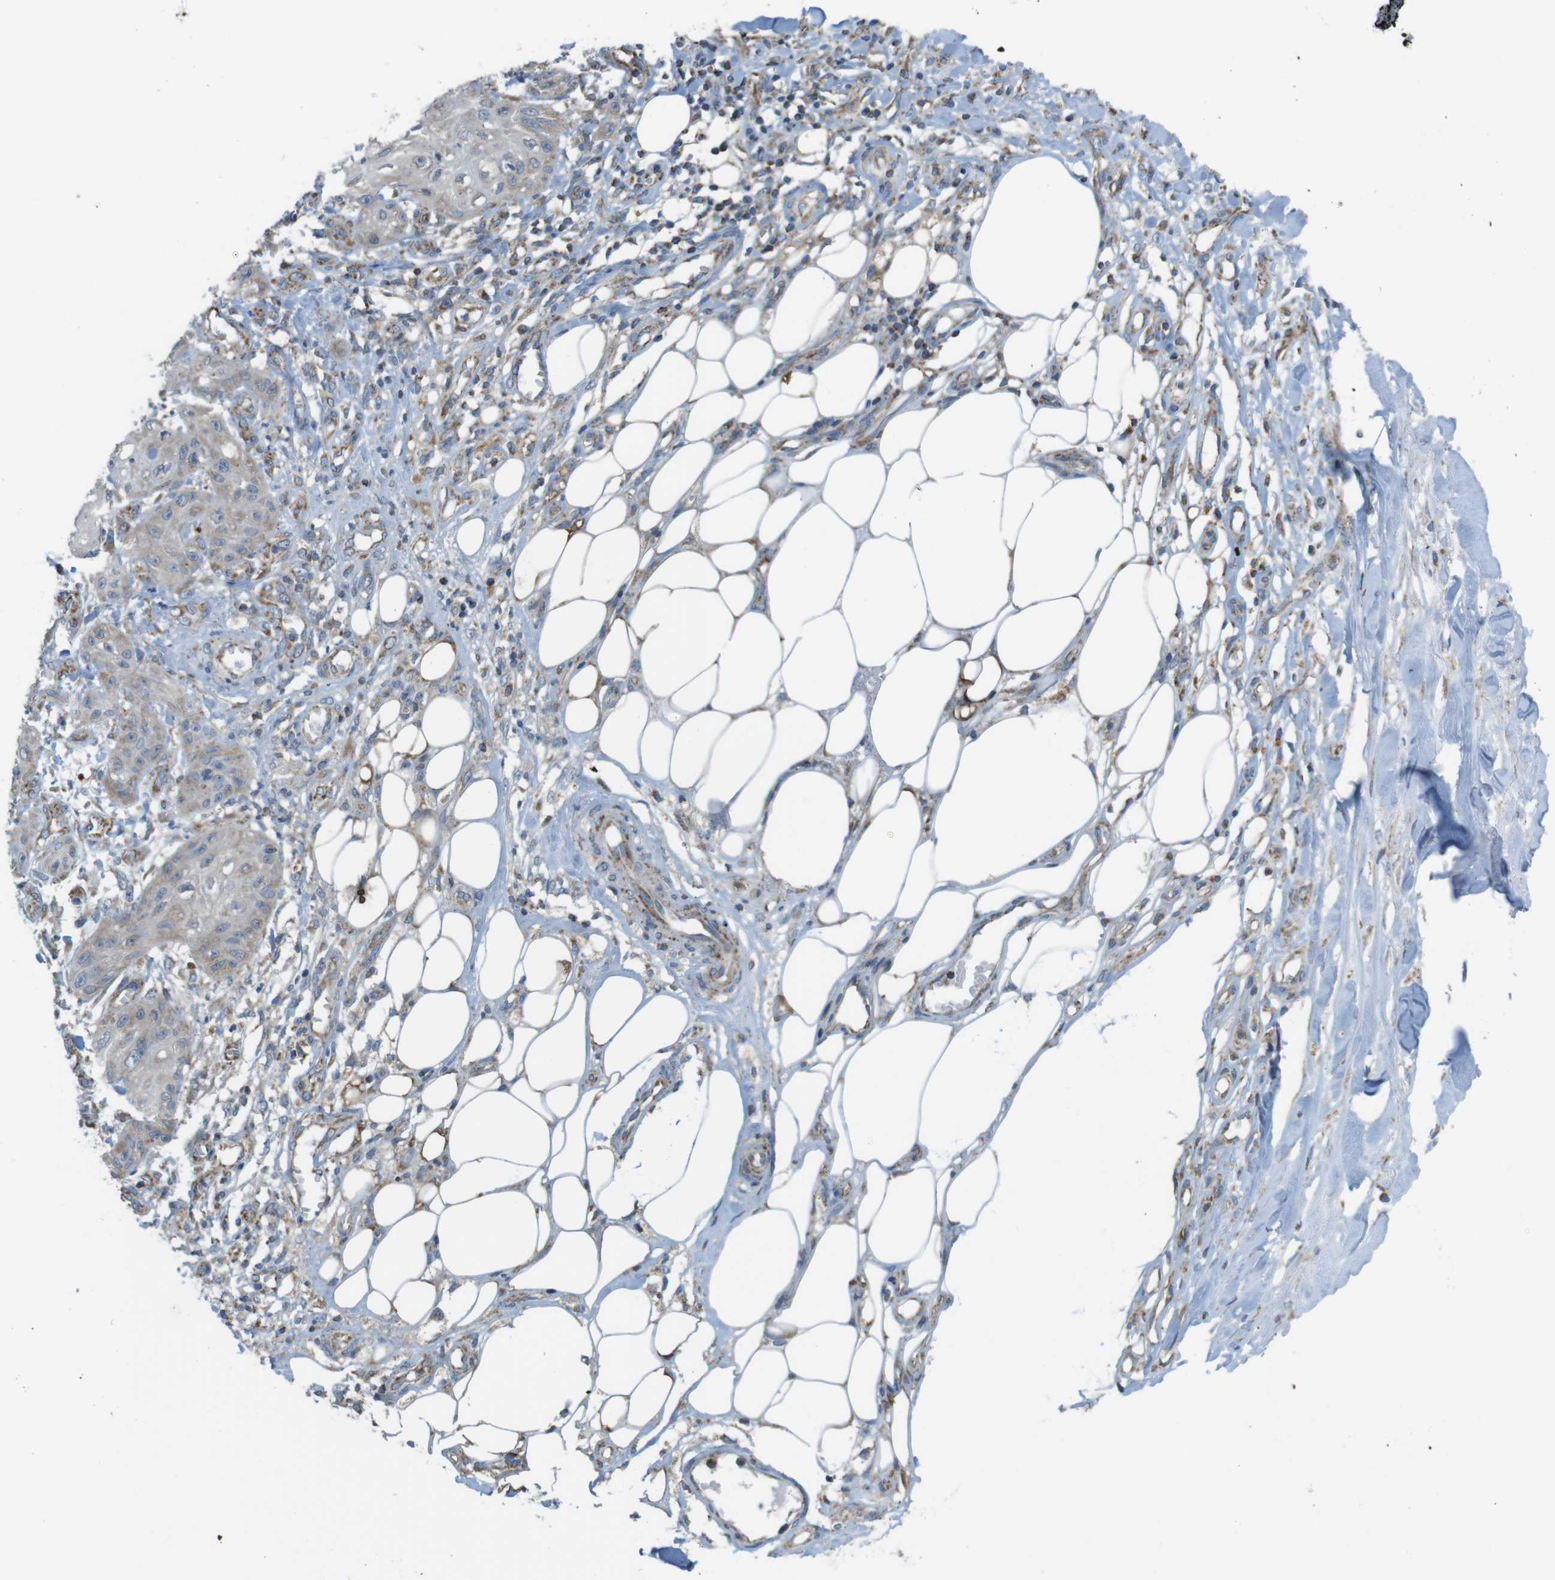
{"staining": {"intensity": "weak", "quantity": "25%-75%", "location": "cytoplasmic/membranous"}, "tissue": "skin cancer", "cell_type": "Tumor cells", "image_type": "cancer", "snomed": [{"axis": "morphology", "description": "Squamous cell carcinoma, NOS"}, {"axis": "topography", "description": "Skin"}], "caption": "Brown immunohistochemical staining in human skin cancer (squamous cell carcinoma) displays weak cytoplasmic/membranous expression in about 25%-75% of tumor cells.", "gene": "GRIK2", "patient": {"sex": "male", "age": 74}}